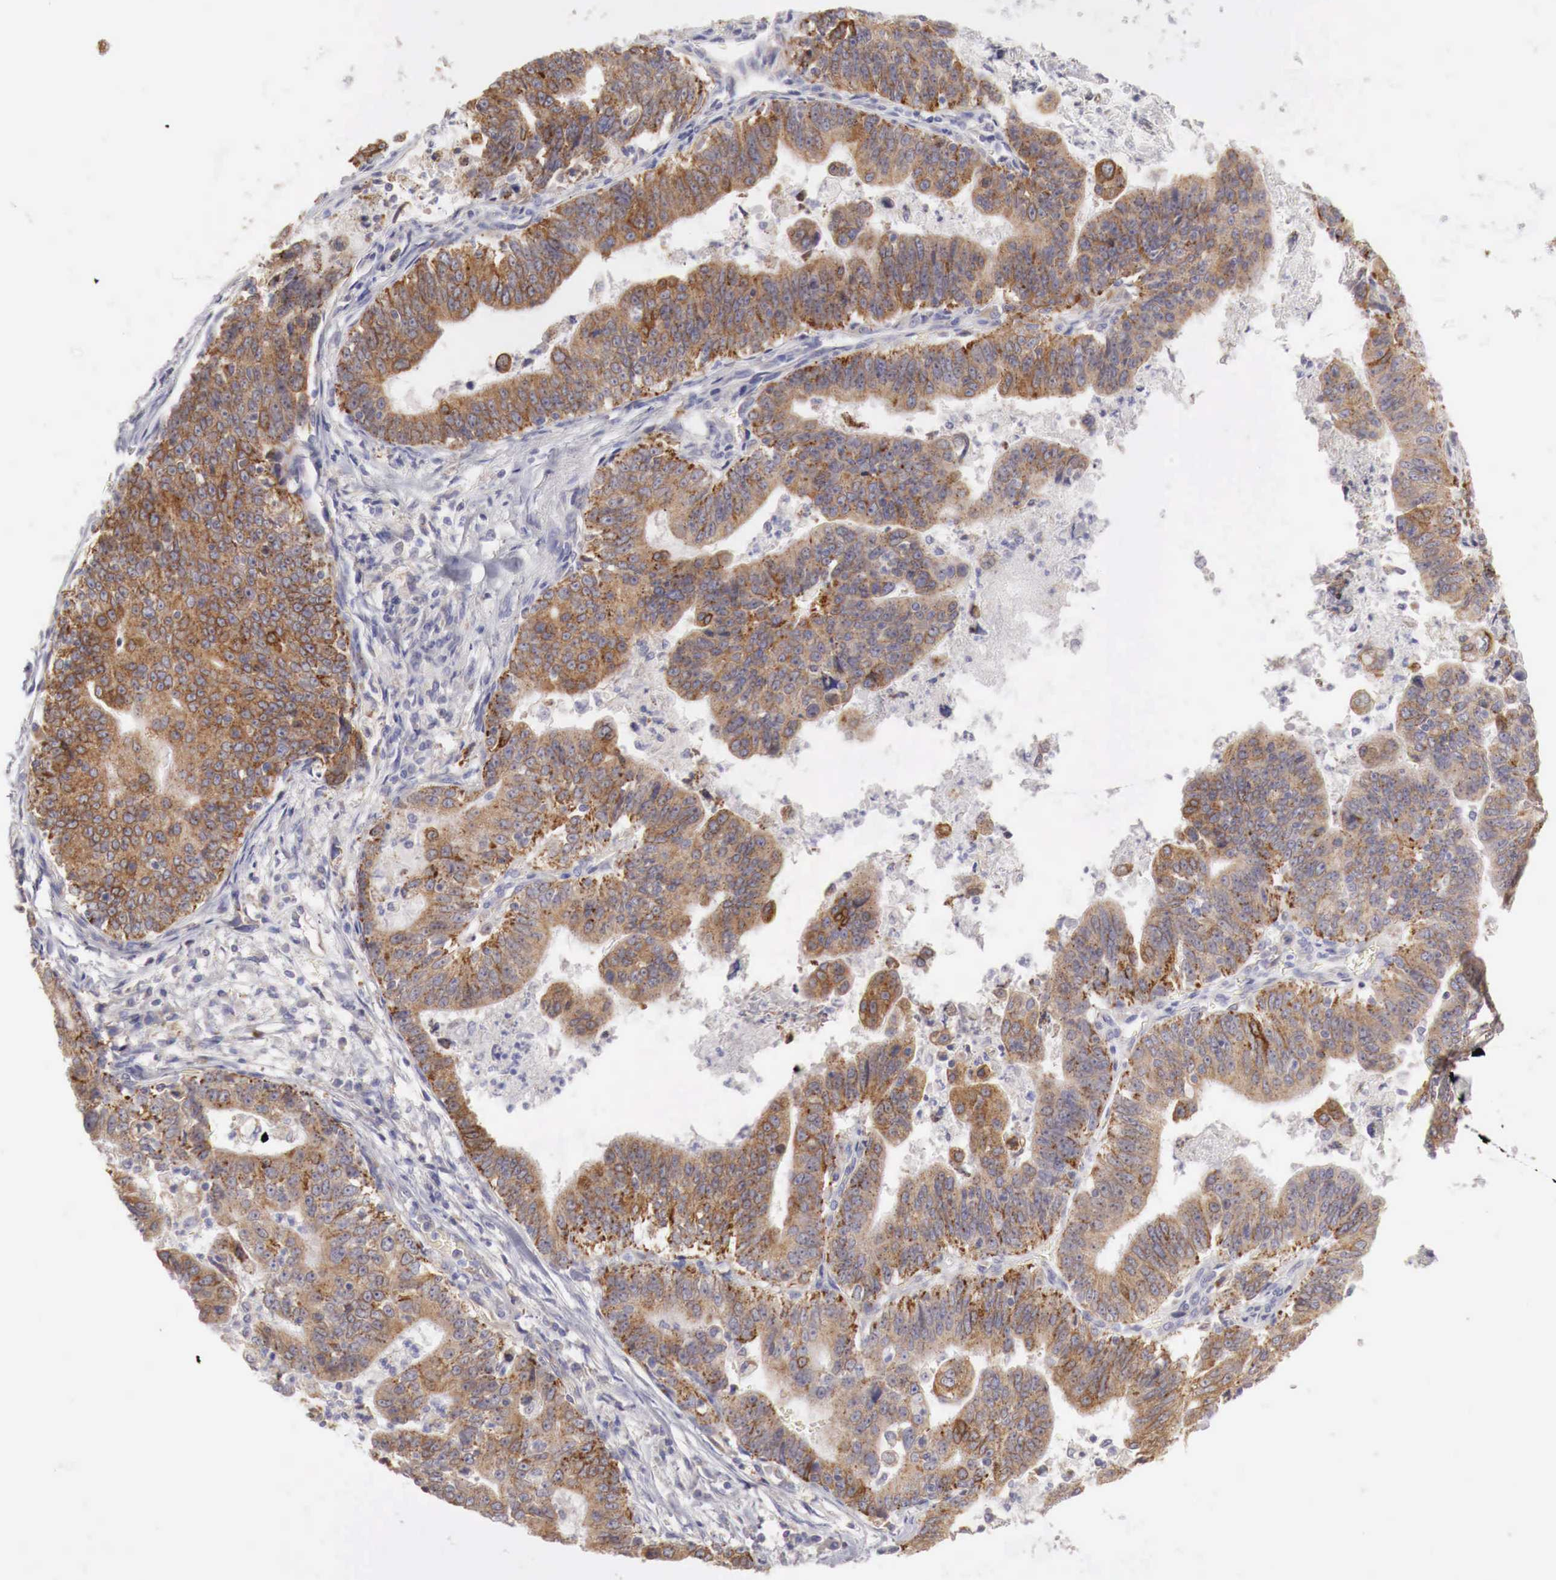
{"staining": {"intensity": "strong", "quantity": ">75%", "location": "cytoplasmic/membranous"}, "tissue": "stomach cancer", "cell_type": "Tumor cells", "image_type": "cancer", "snomed": [{"axis": "morphology", "description": "Adenocarcinoma, NOS"}, {"axis": "topography", "description": "Stomach, upper"}], "caption": "Immunohistochemical staining of human stomach cancer exhibits high levels of strong cytoplasmic/membranous staining in about >75% of tumor cells.", "gene": "NSDHL", "patient": {"sex": "female", "age": 50}}